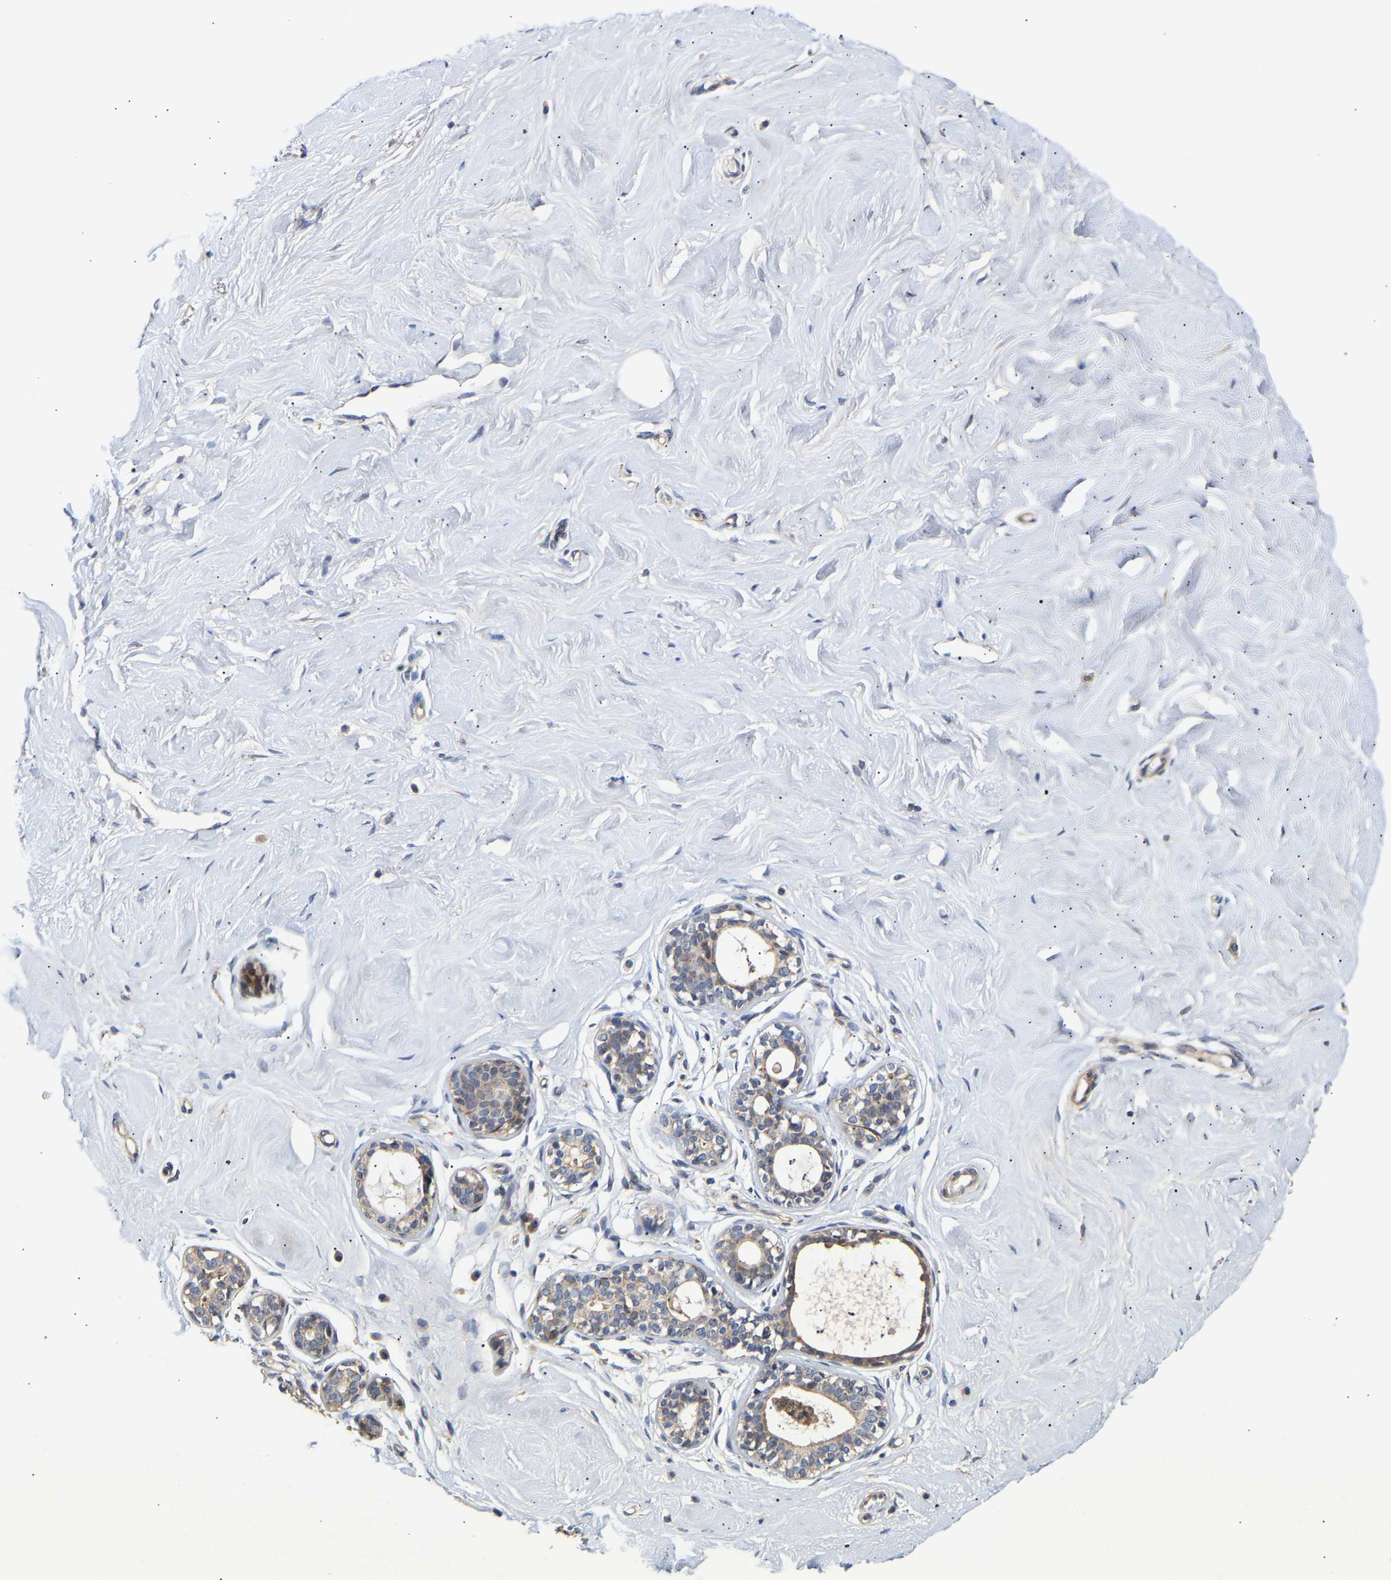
{"staining": {"intensity": "negative", "quantity": "none", "location": "none"}, "tissue": "breast", "cell_type": "Adipocytes", "image_type": "normal", "snomed": [{"axis": "morphology", "description": "Normal tissue, NOS"}, {"axis": "topography", "description": "Breast"}], "caption": "Breast stained for a protein using immunohistochemistry (IHC) exhibits no staining adipocytes.", "gene": "KASH5", "patient": {"sex": "female", "age": 23}}